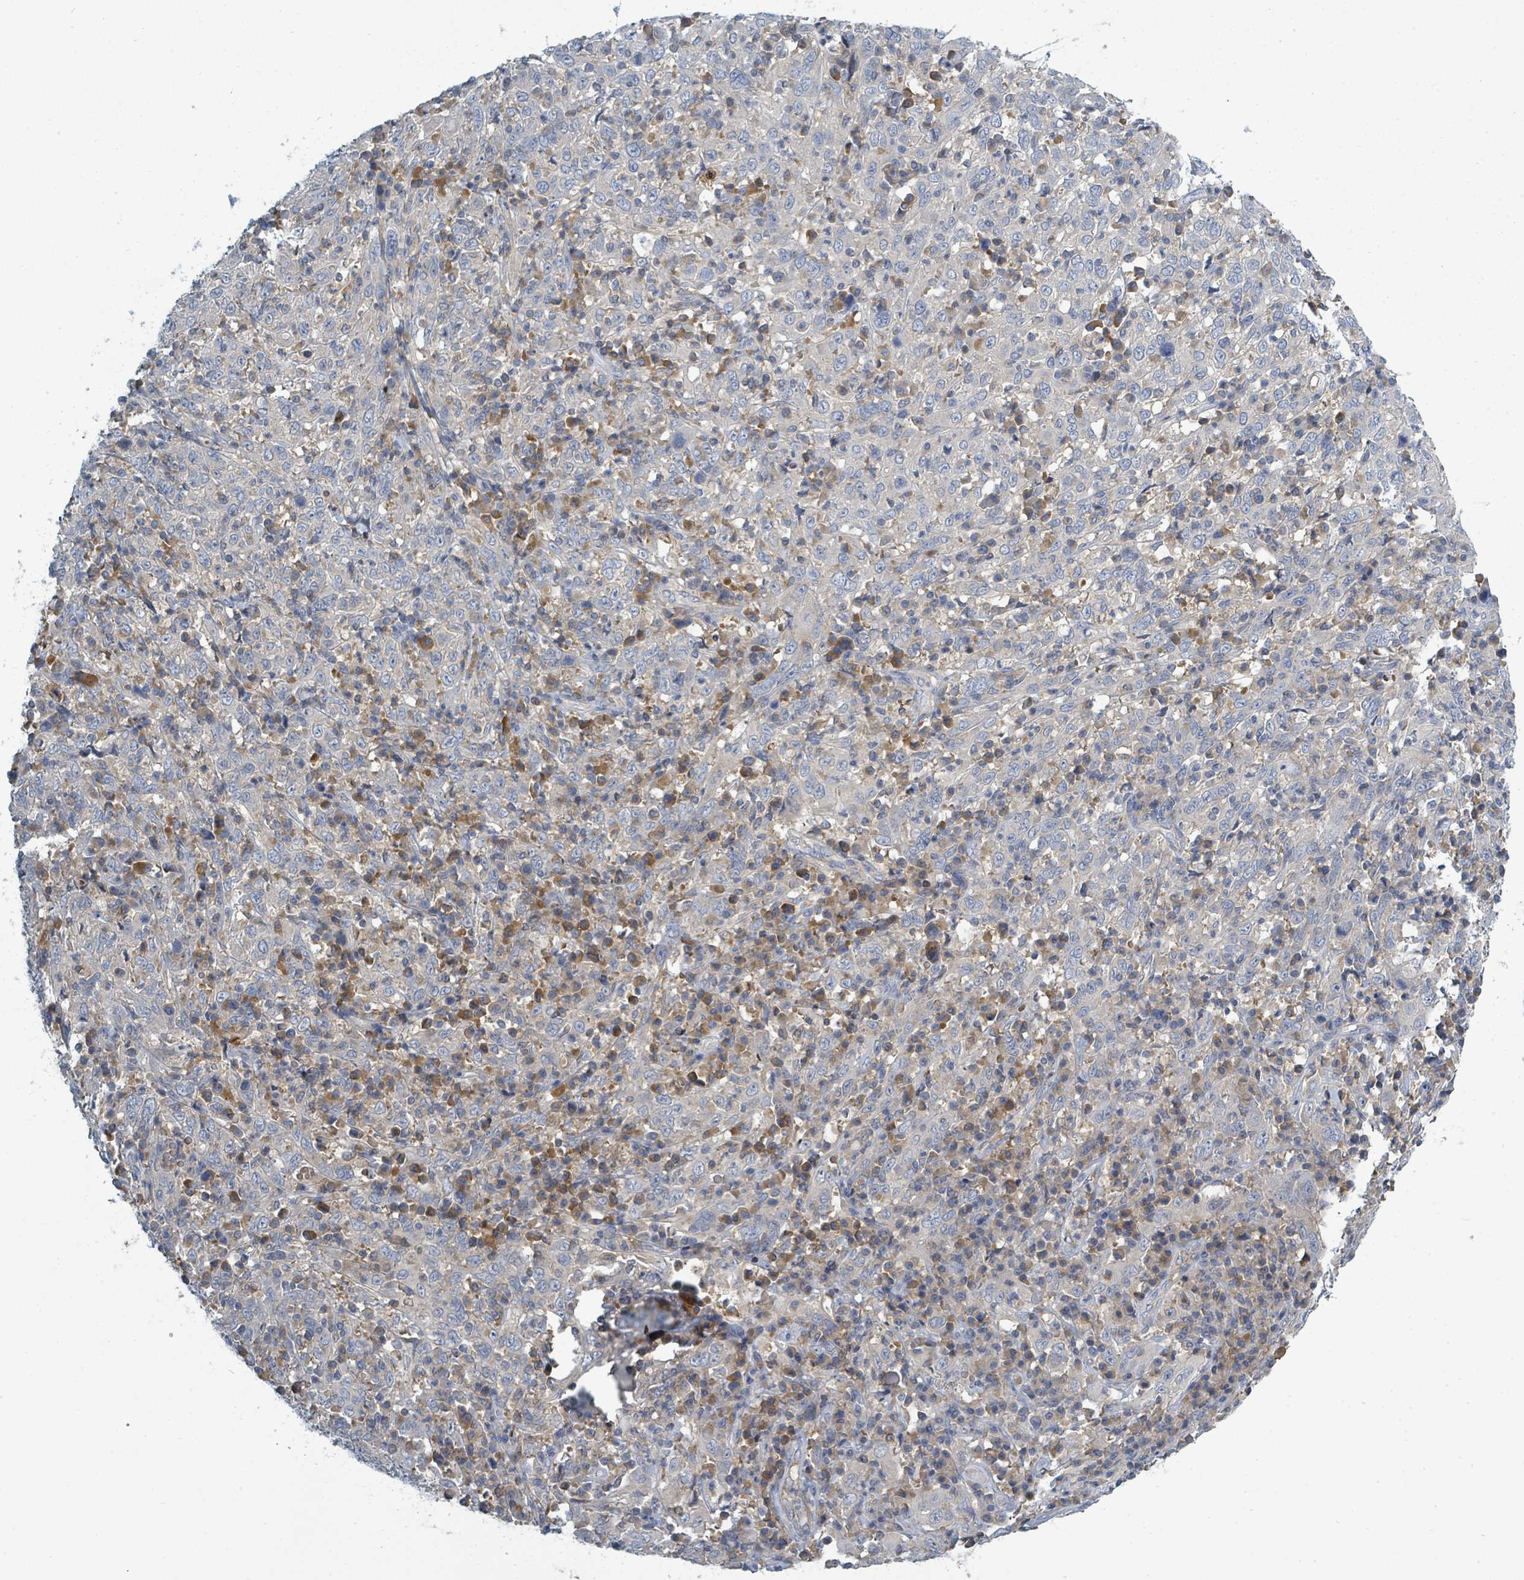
{"staining": {"intensity": "negative", "quantity": "none", "location": "none"}, "tissue": "cervical cancer", "cell_type": "Tumor cells", "image_type": "cancer", "snomed": [{"axis": "morphology", "description": "Squamous cell carcinoma, NOS"}, {"axis": "topography", "description": "Cervix"}], "caption": "The image displays no staining of tumor cells in cervical squamous cell carcinoma.", "gene": "SLC25A23", "patient": {"sex": "female", "age": 46}}